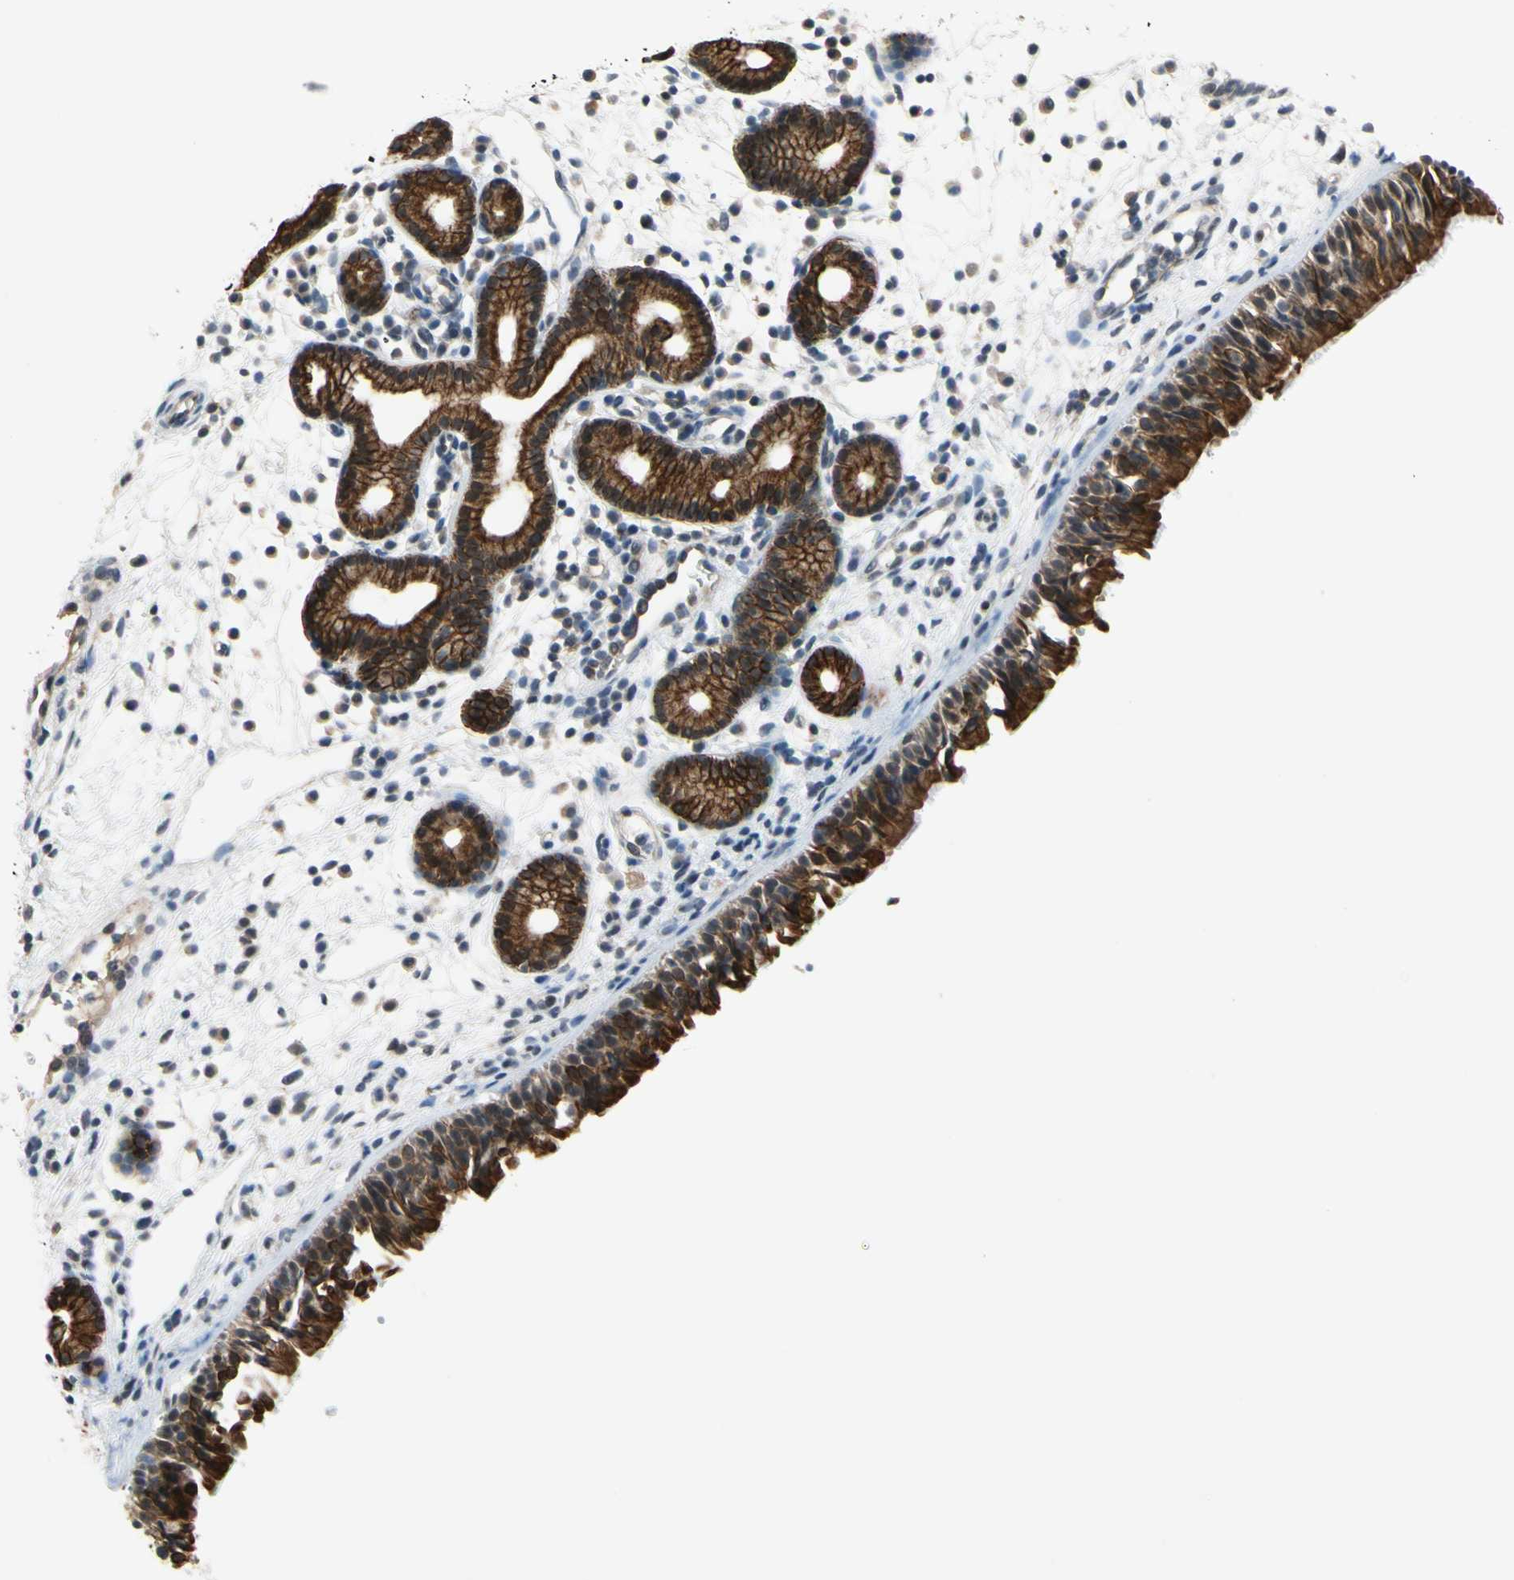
{"staining": {"intensity": "strong", "quantity": ">75%", "location": "cytoplasmic/membranous"}, "tissue": "nasopharynx", "cell_type": "Respiratory epithelial cells", "image_type": "normal", "snomed": [{"axis": "morphology", "description": "Normal tissue, NOS"}, {"axis": "morphology", "description": "Inflammation, NOS"}, {"axis": "topography", "description": "Nasopharynx"}], "caption": "The immunohistochemical stain highlights strong cytoplasmic/membranous staining in respiratory epithelial cells of normal nasopharynx.", "gene": "TAF12", "patient": {"sex": "female", "age": 55}}